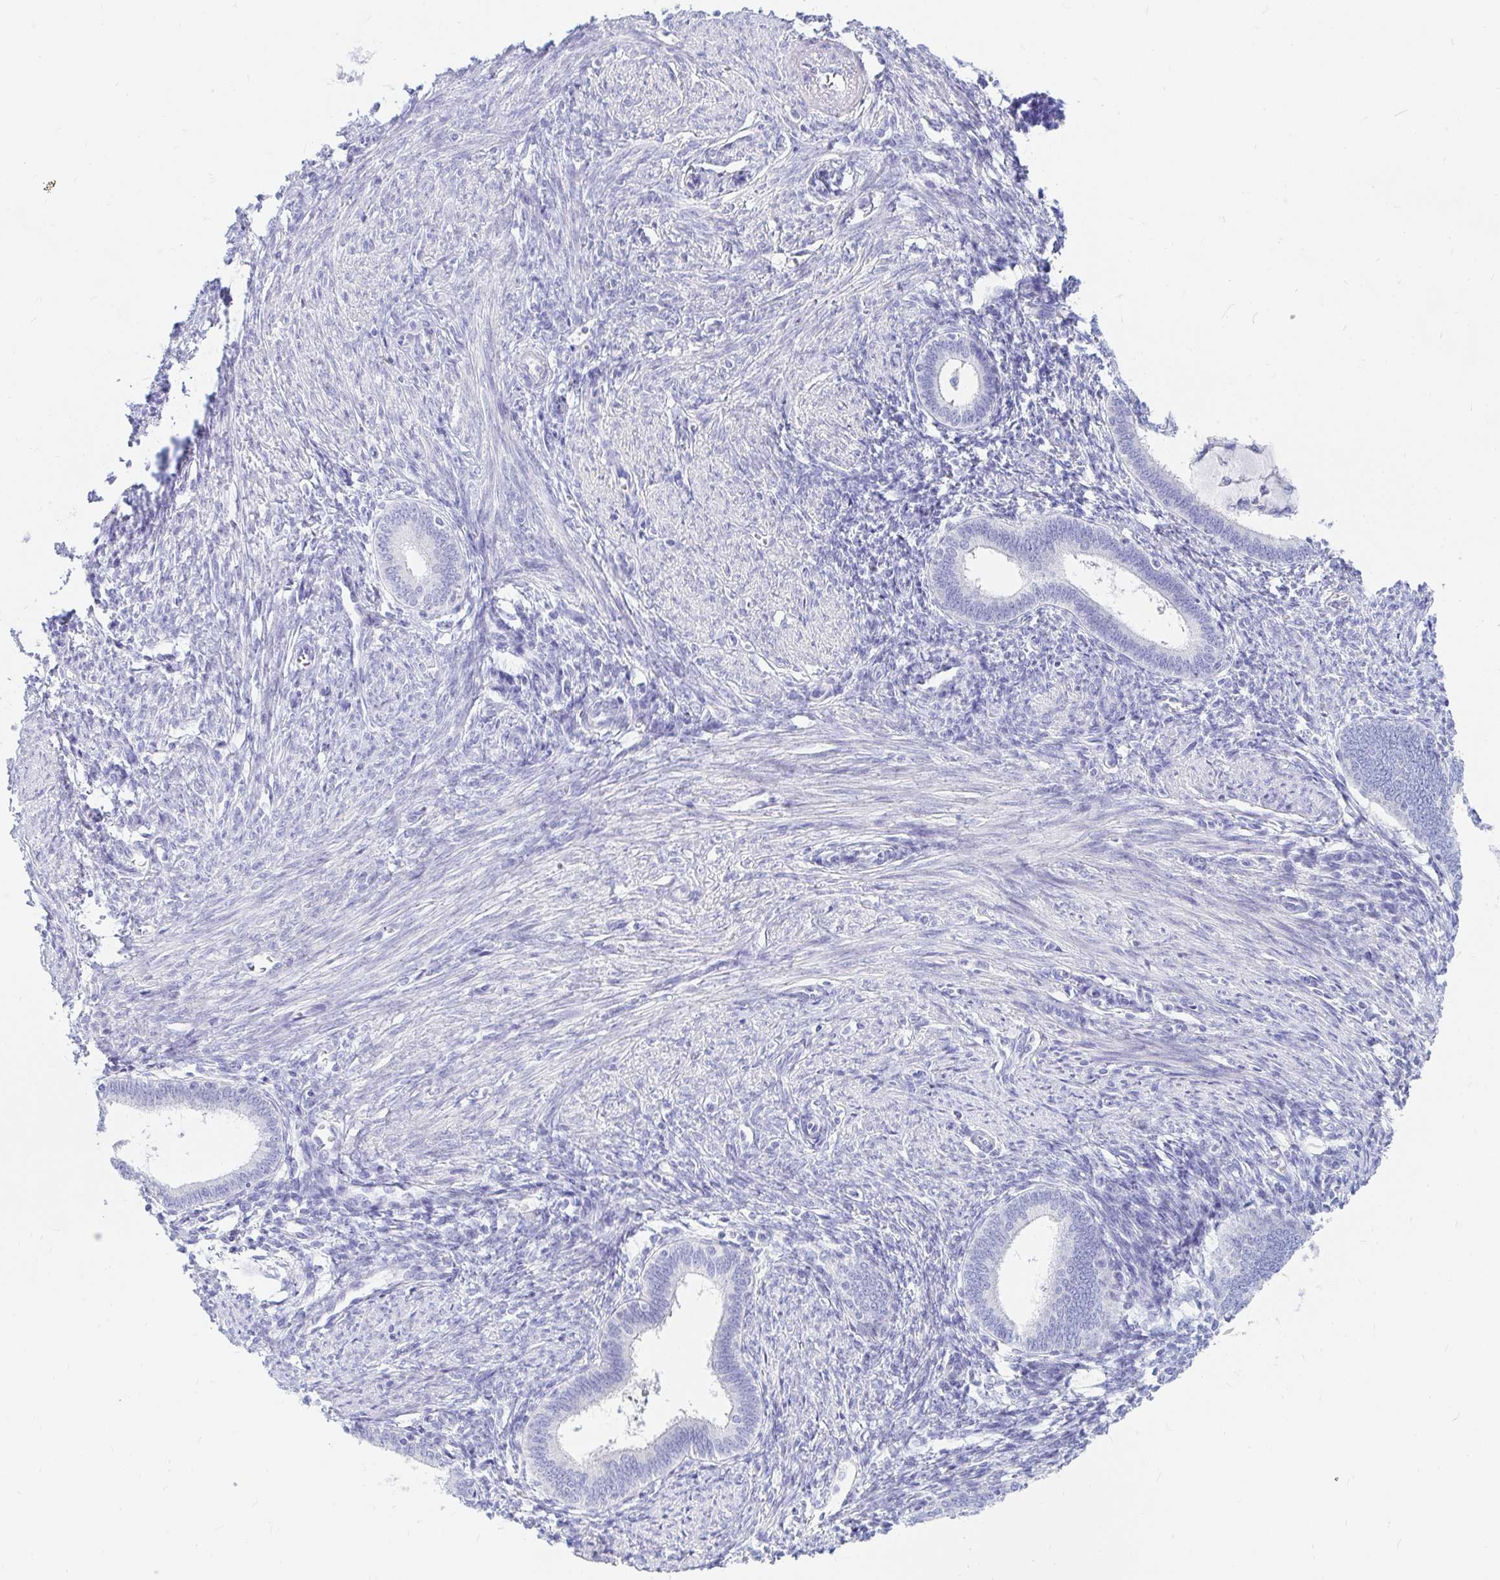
{"staining": {"intensity": "negative", "quantity": "none", "location": "none"}, "tissue": "endometrium", "cell_type": "Cells in endometrial stroma", "image_type": "normal", "snomed": [{"axis": "morphology", "description": "Normal tissue, NOS"}, {"axis": "topography", "description": "Endometrium"}], "caption": "The micrograph demonstrates no significant expression in cells in endometrial stroma of endometrium. The staining is performed using DAB brown chromogen with nuclei counter-stained in using hematoxylin.", "gene": "NR2E1", "patient": {"sex": "female", "age": 41}}